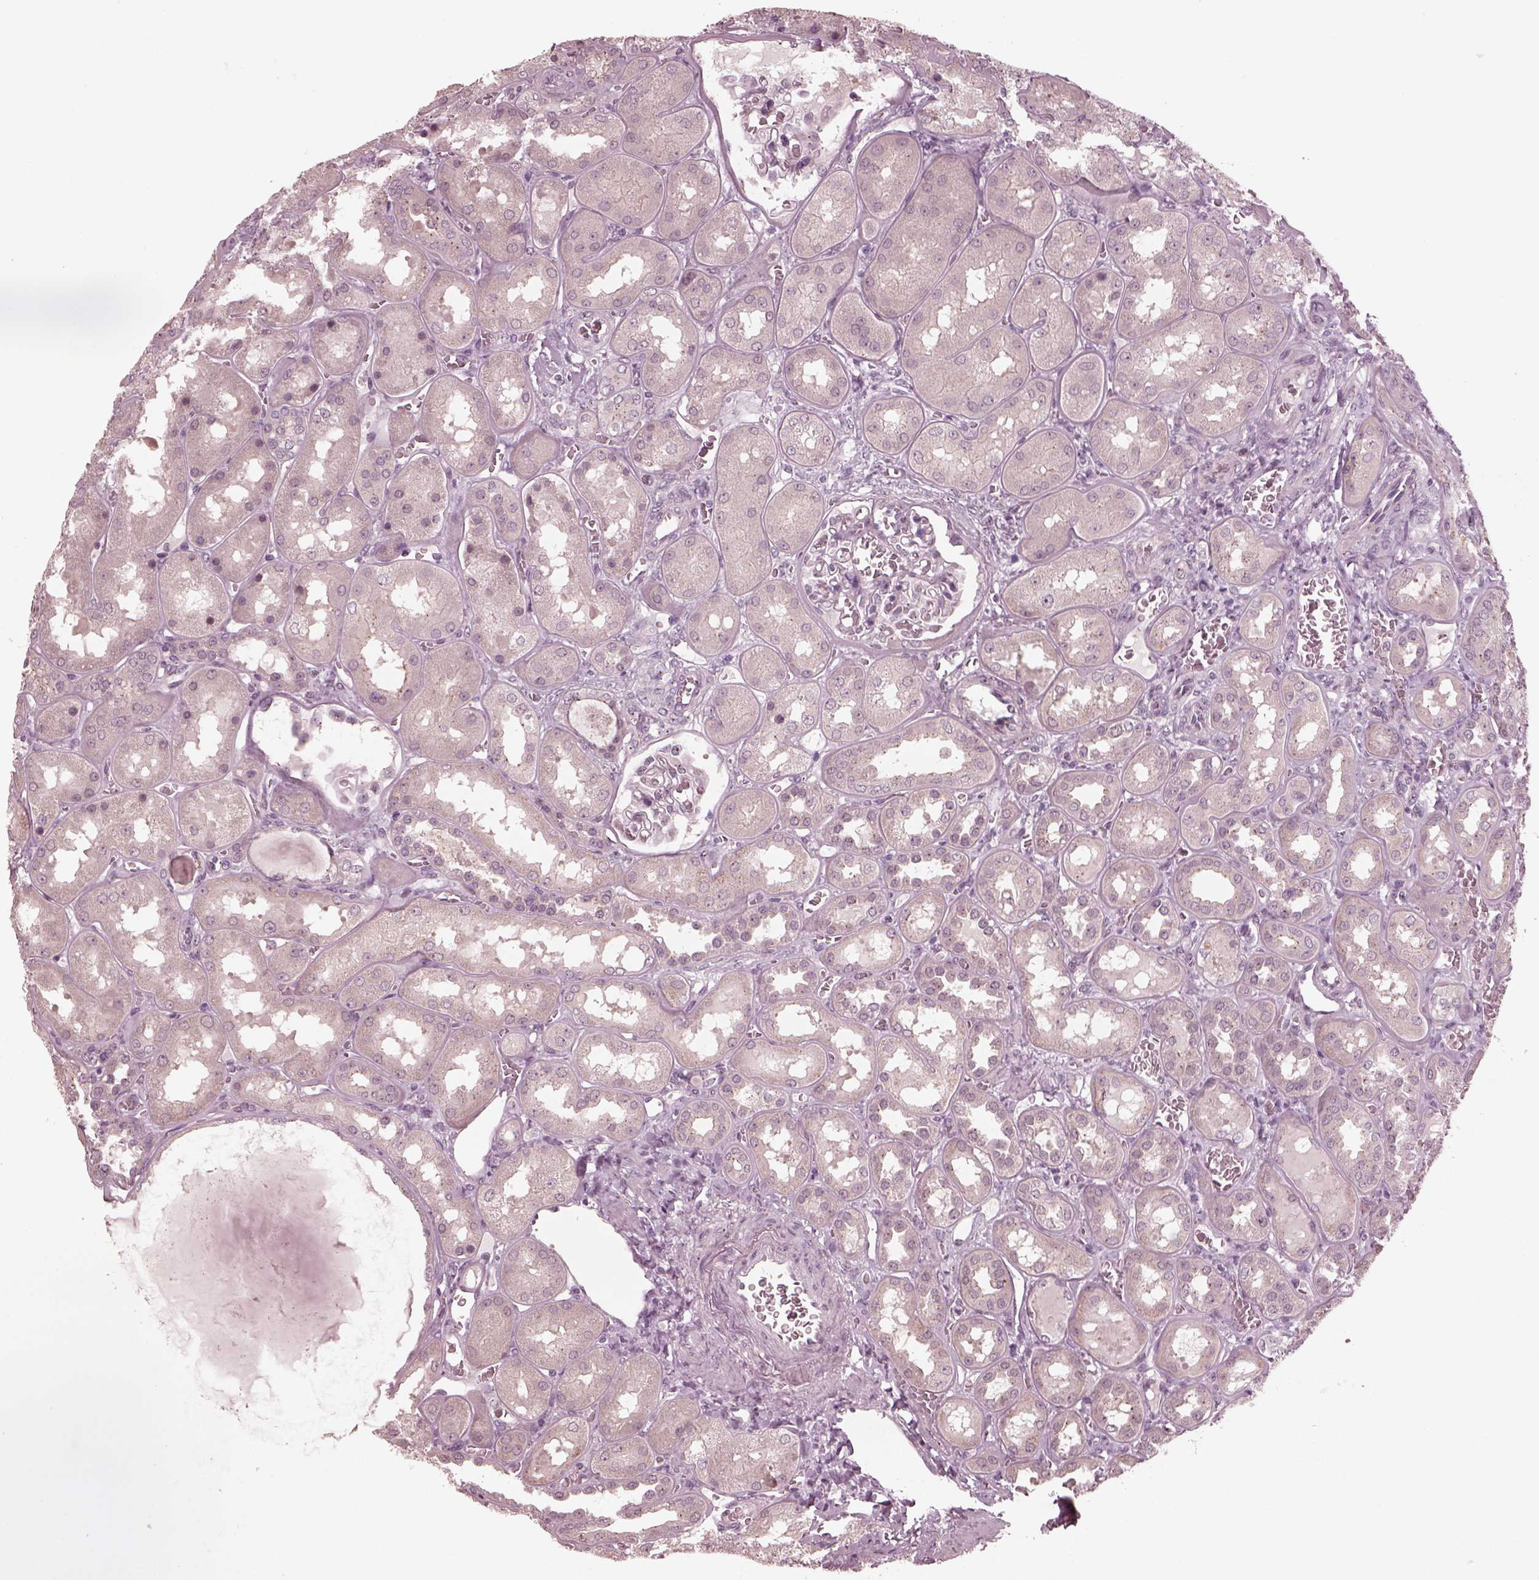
{"staining": {"intensity": "negative", "quantity": "none", "location": "none"}, "tissue": "kidney", "cell_type": "Cells in glomeruli", "image_type": "normal", "snomed": [{"axis": "morphology", "description": "Normal tissue, NOS"}, {"axis": "topography", "description": "Kidney"}], "caption": "Immunohistochemistry (IHC) of benign kidney exhibits no positivity in cells in glomeruli.", "gene": "SAXO1", "patient": {"sex": "male", "age": 73}}